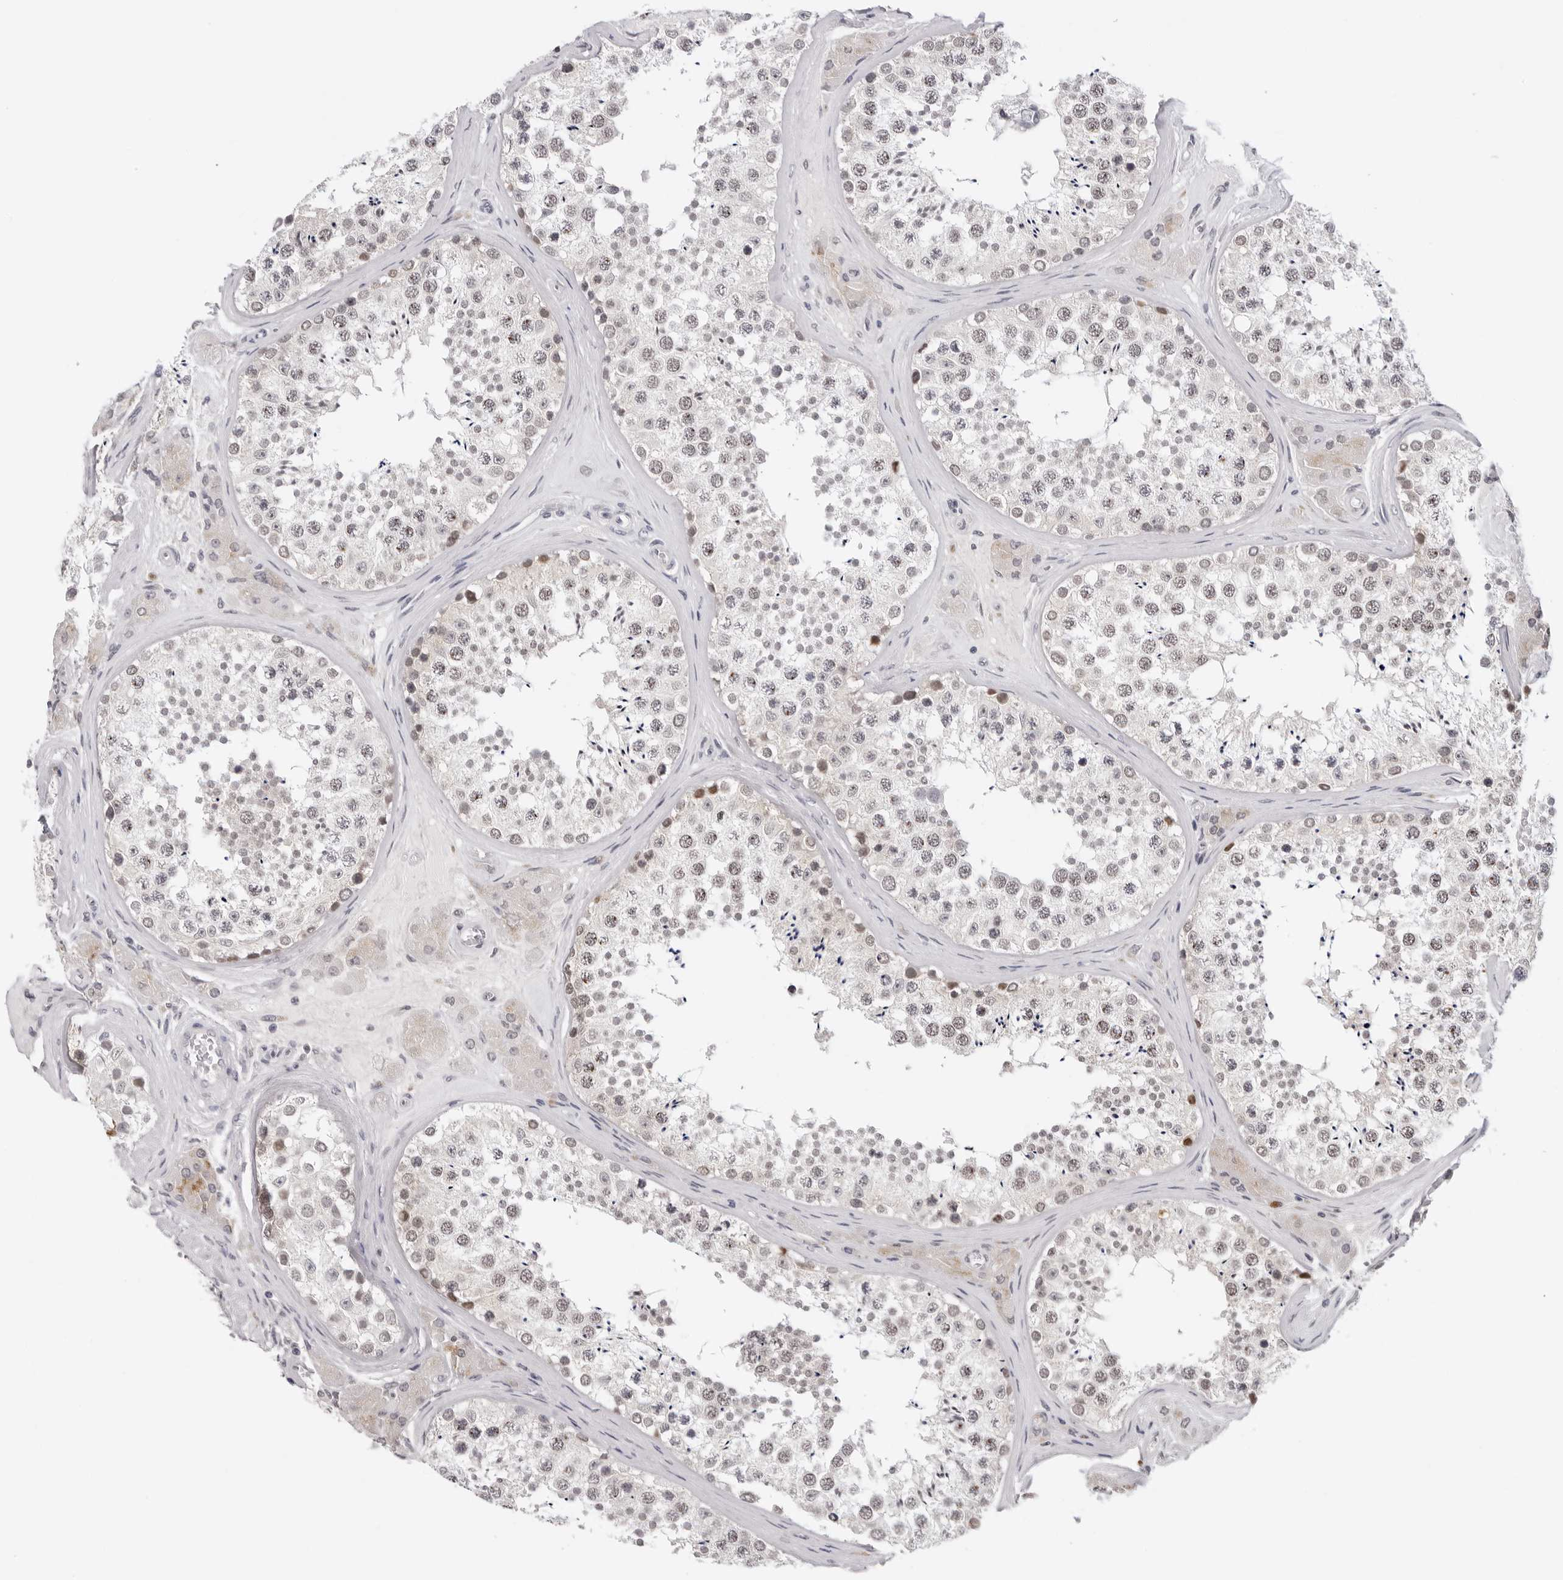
{"staining": {"intensity": "weak", "quantity": "<25%", "location": "cytoplasmic/membranous"}, "tissue": "testis", "cell_type": "Cells in seminiferous ducts", "image_type": "normal", "snomed": [{"axis": "morphology", "description": "Normal tissue, NOS"}, {"axis": "topography", "description": "Testis"}], "caption": "Immunohistochemical staining of unremarkable testis displays no significant positivity in cells in seminiferous ducts.", "gene": "PRUNE1", "patient": {"sex": "male", "age": 46}}